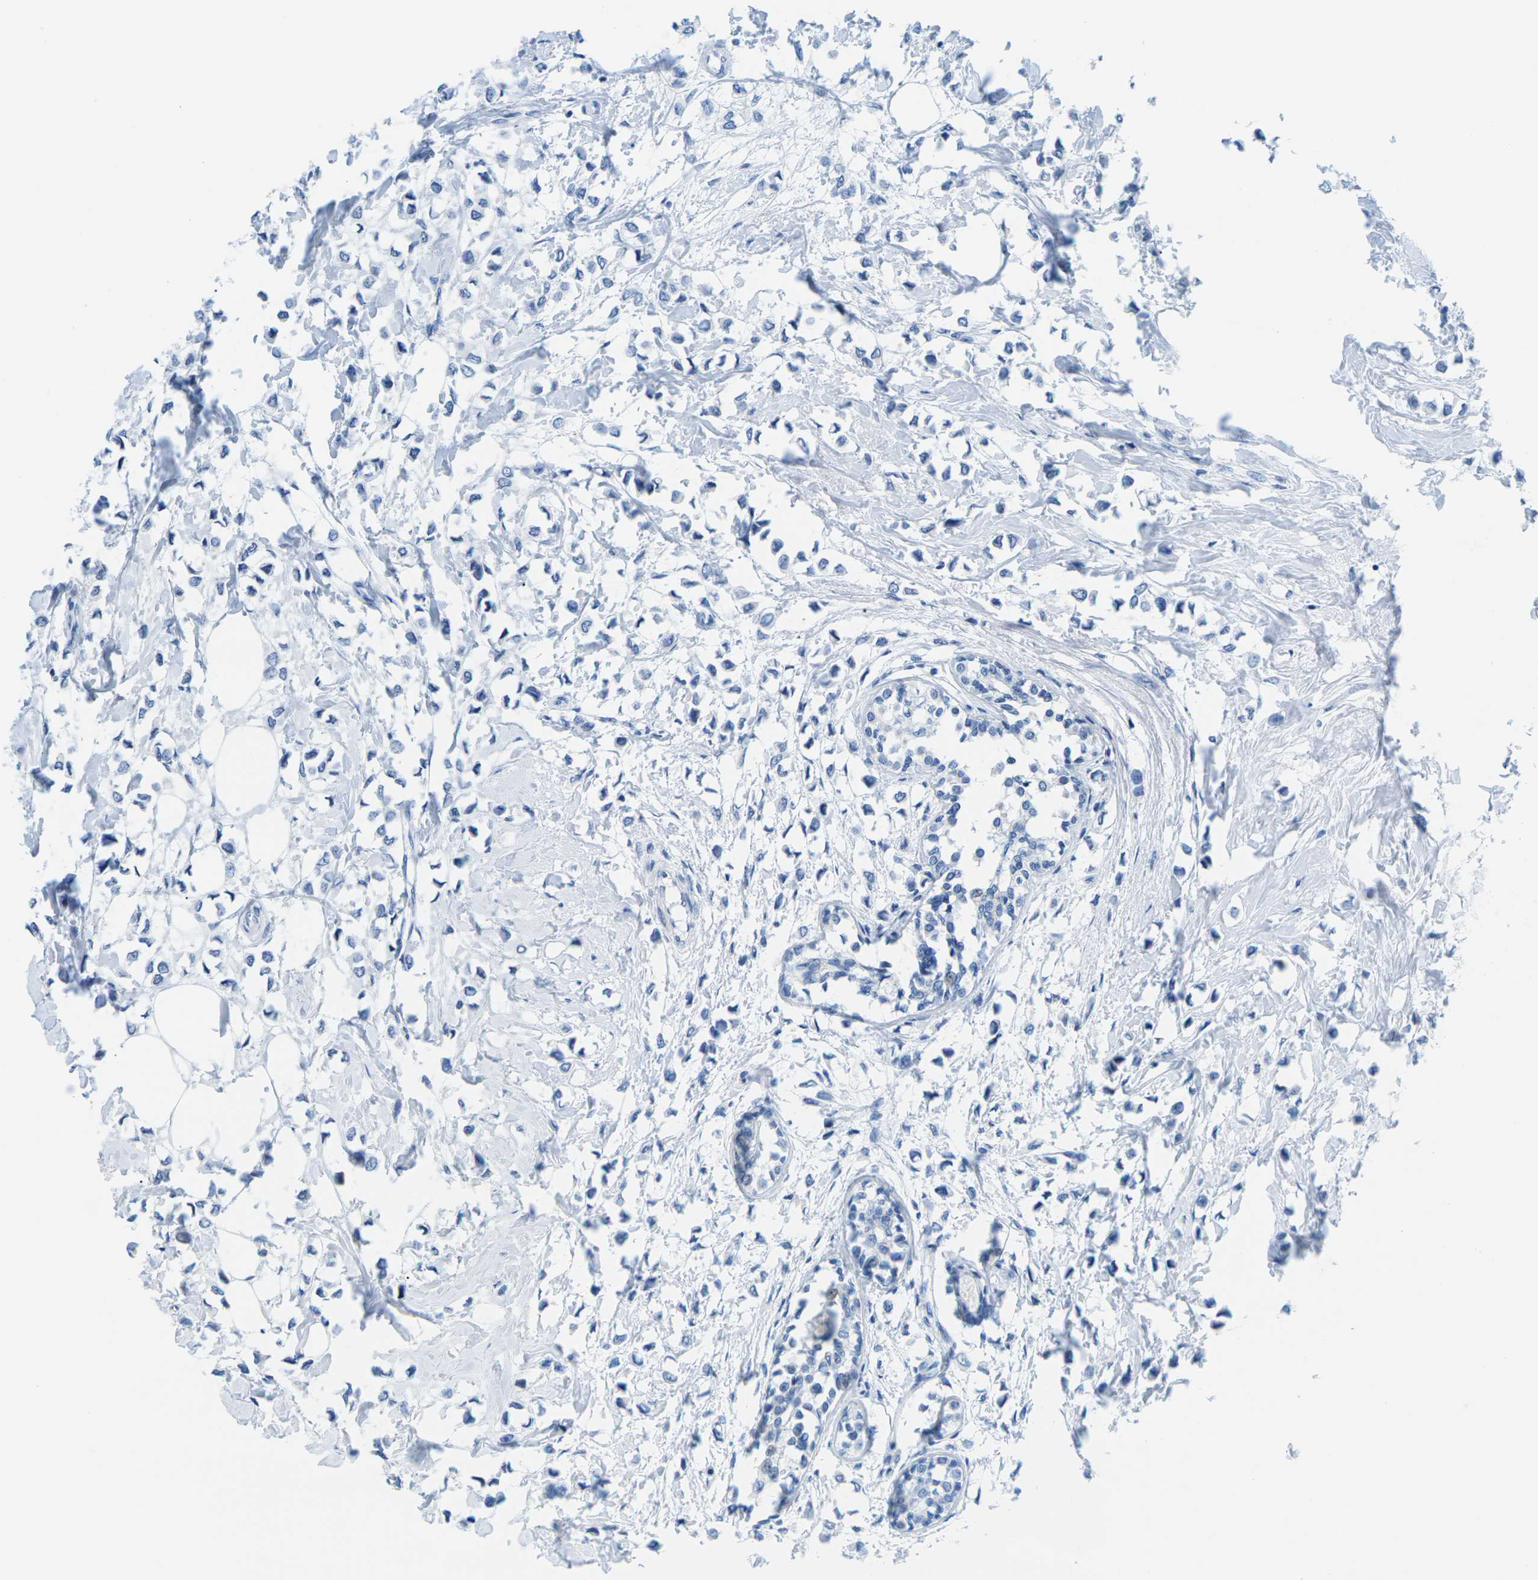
{"staining": {"intensity": "negative", "quantity": "none", "location": "none"}, "tissue": "breast cancer", "cell_type": "Tumor cells", "image_type": "cancer", "snomed": [{"axis": "morphology", "description": "Lobular carcinoma"}, {"axis": "topography", "description": "Breast"}], "caption": "Tumor cells show no significant positivity in breast lobular carcinoma.", "gene": "SLC12A1", "patient": {"sex": "female", "age": 51}}